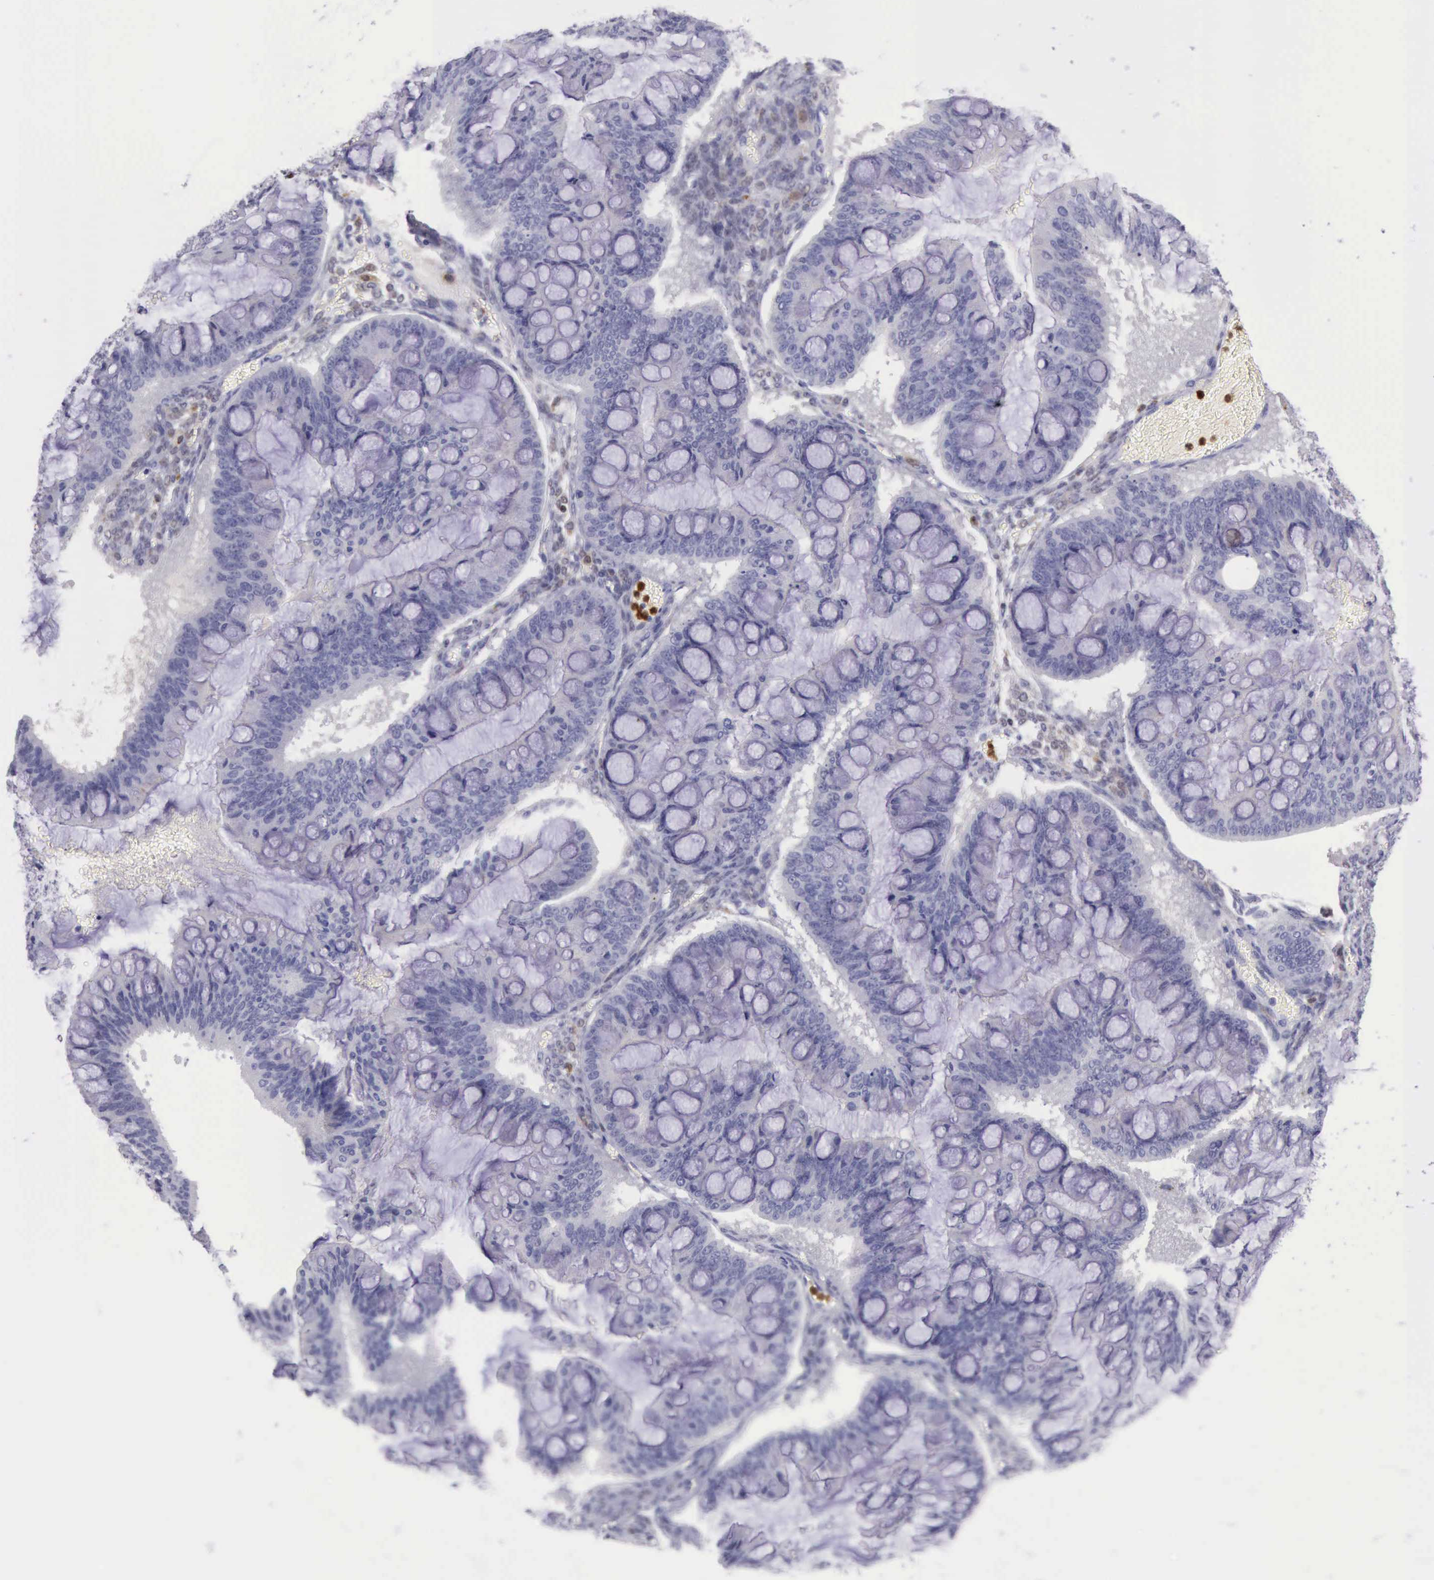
{"staining": {"intensity": "negative", "quantity": "none", "location": "none"}, "tissue": "ovarian cancer", "cell_type": "Tumor cells", "image_type": "cancer", "snomed": [{"axis": "morphology", "description": "Cystadenocarcinoma, mucinous, NOS"}, {"axis": "topography", "description": "Ovary"}], "caption": "The immunohistochemistry (IHC) photomicrograph has no significant expression in tumor cells of ovarian cancer tissue.", "gene": "CSTA", "patient": {"sex": "female", "age": 73}}